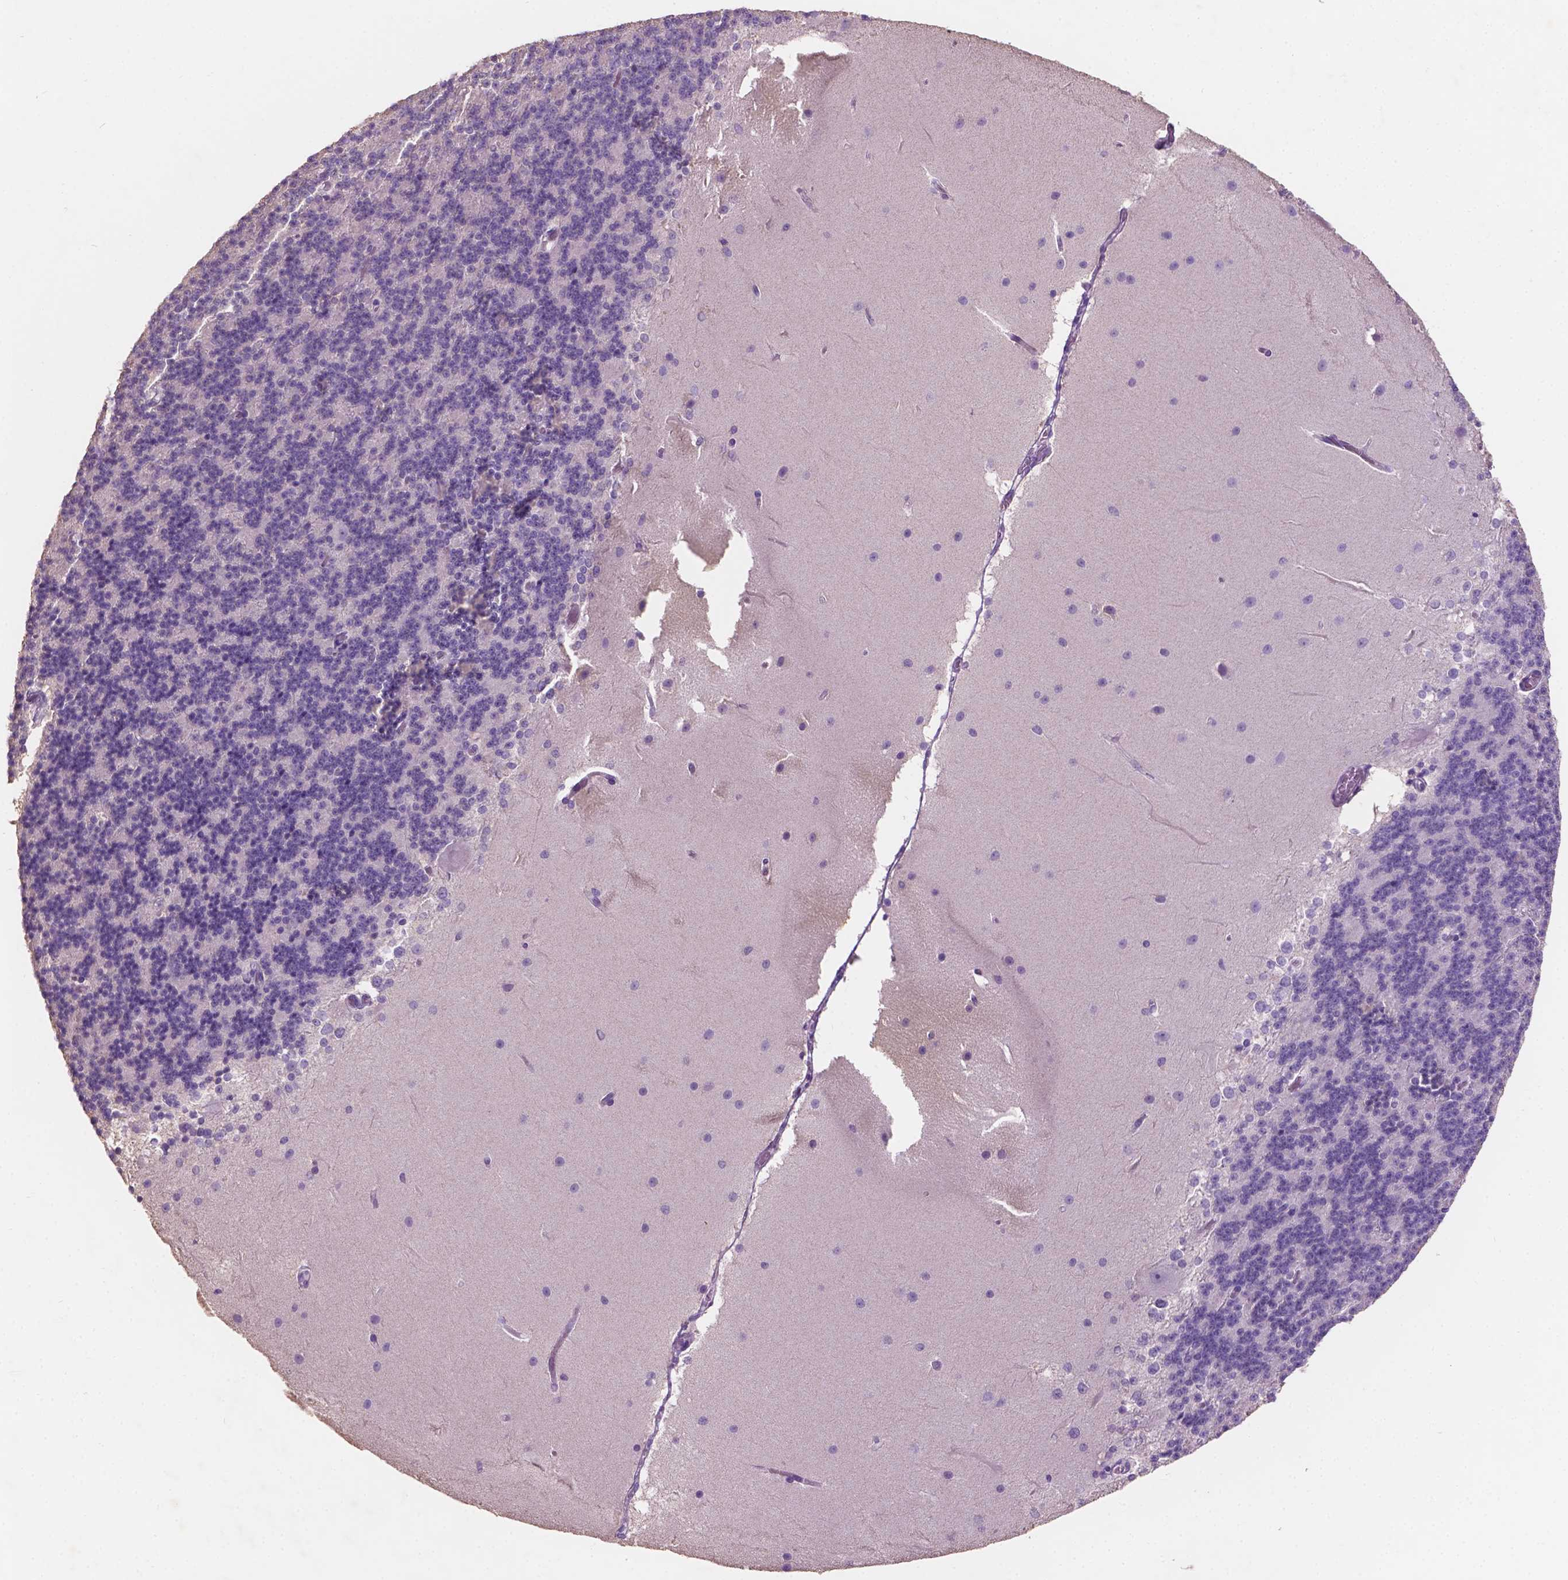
{"staining": {"intensity": "negative", "quantity": "none", "location": "none"}, "tissue": "cerebellum", "cell_type": "Cells in granular layer", "image_type": "normal", "snomed": [{"axis": "morphology", "description": "Normal tissue, NOS"}, {"axis": "topography", "description": "Cerebellum"}], "caption": "Immunohistochemistry micrograph of benign cerebellum: human cerebellum stained with DAB (3,3'-diaminobenzidine) shows no significant protein positivity in cells in granular layer. (DAB IHC, high magnification).", "gene": "SBSN", "patient": {"sex": "female", "age": 19}}